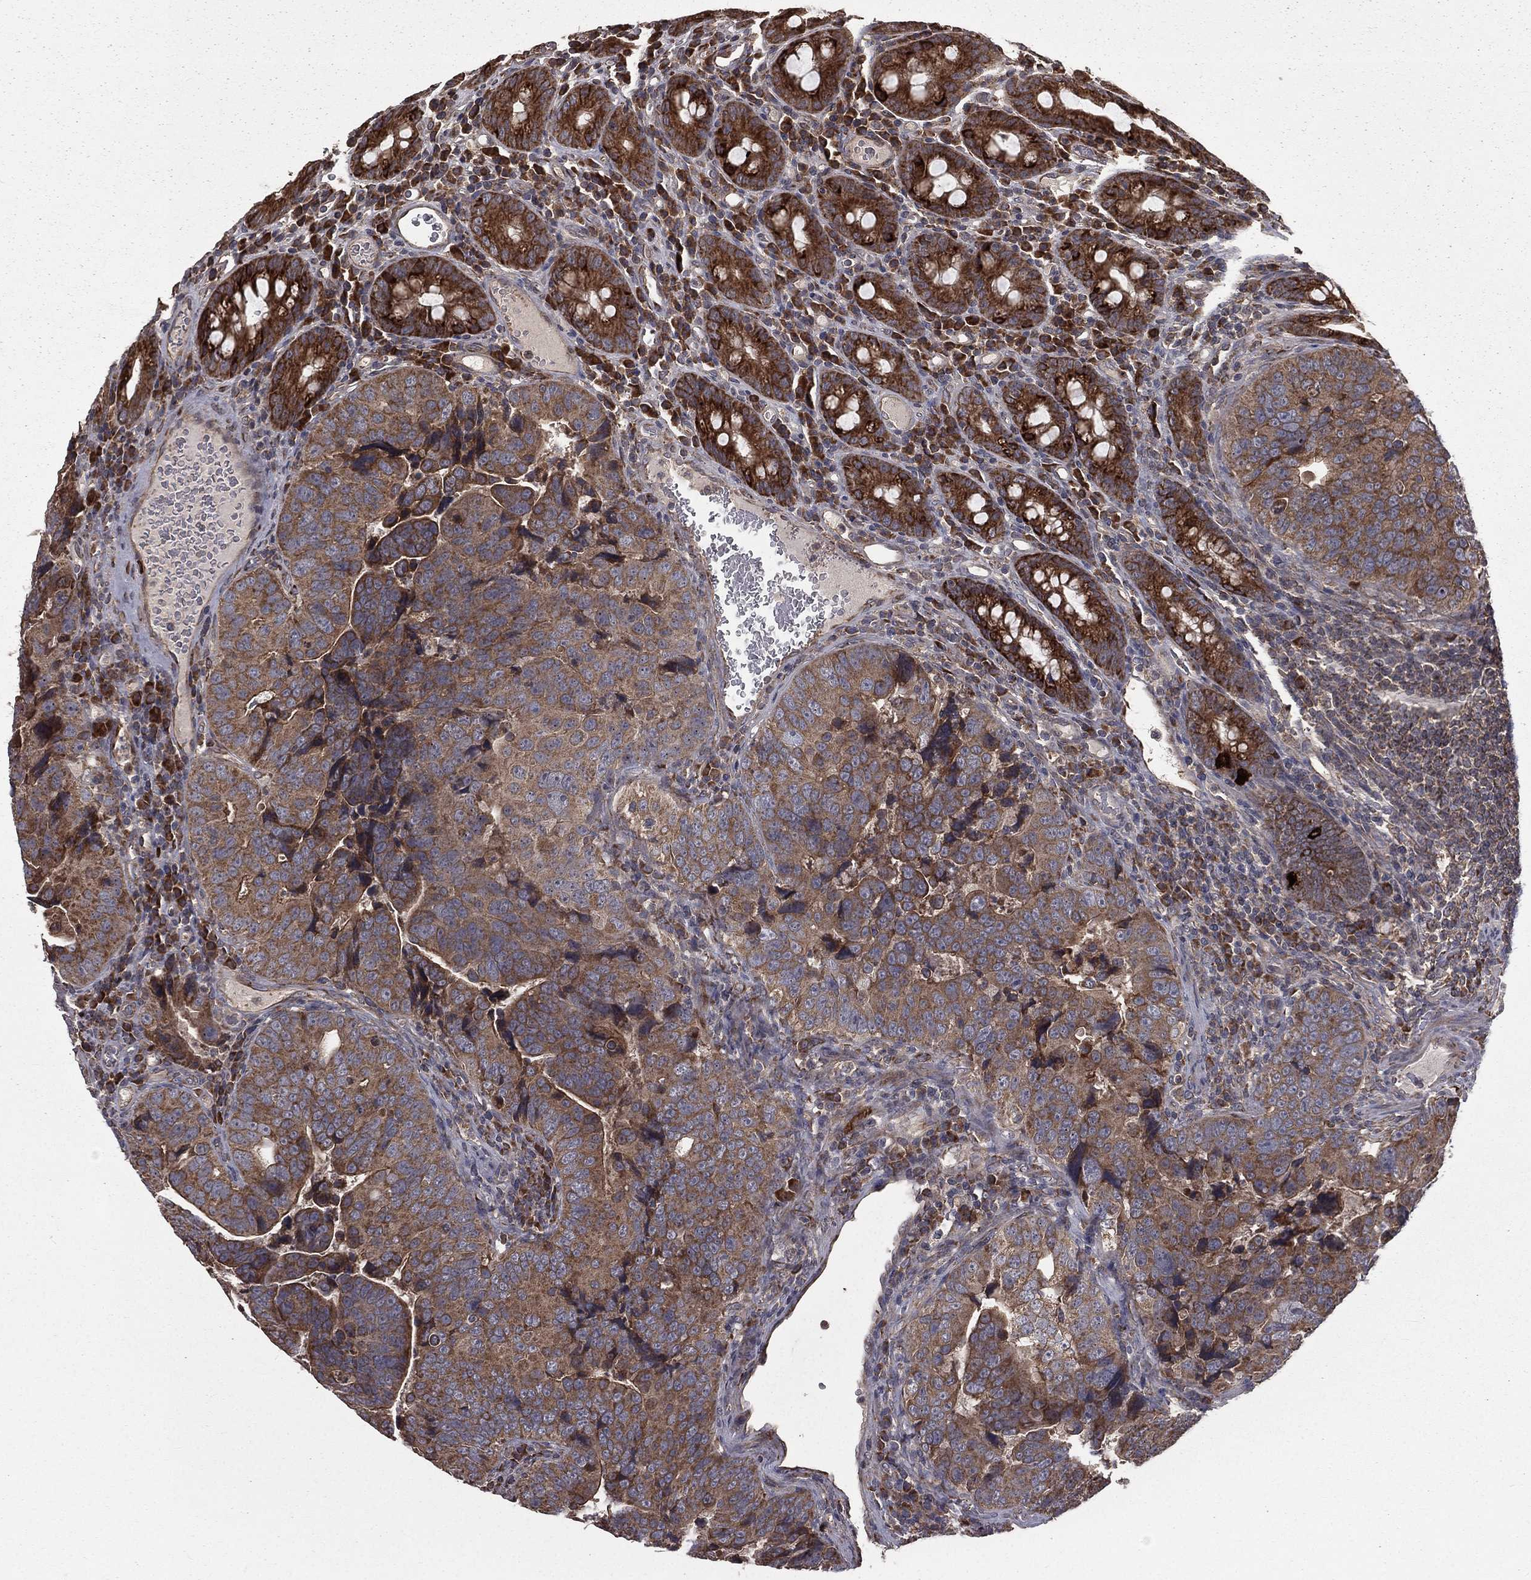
{"staining": {"intensity": "moderate", "quantity": ">75%", "location": "cytoplasmic/membranous"}, "tissue": "colorectal cancer", "cell_type": "Tumor cells", "image_type": "cancer", "snomed": [{"axis": "morphology", "description": "Adenocarcinoma, NOS"}, {"axis": "topography", "description": "Colon"}], "caption": "Human colorectal cancer stained with a protein marker exhibits moderate staining in tumor cells.", "gene": "OLFML1", "patient": {"sex": "female", "age": 72}}